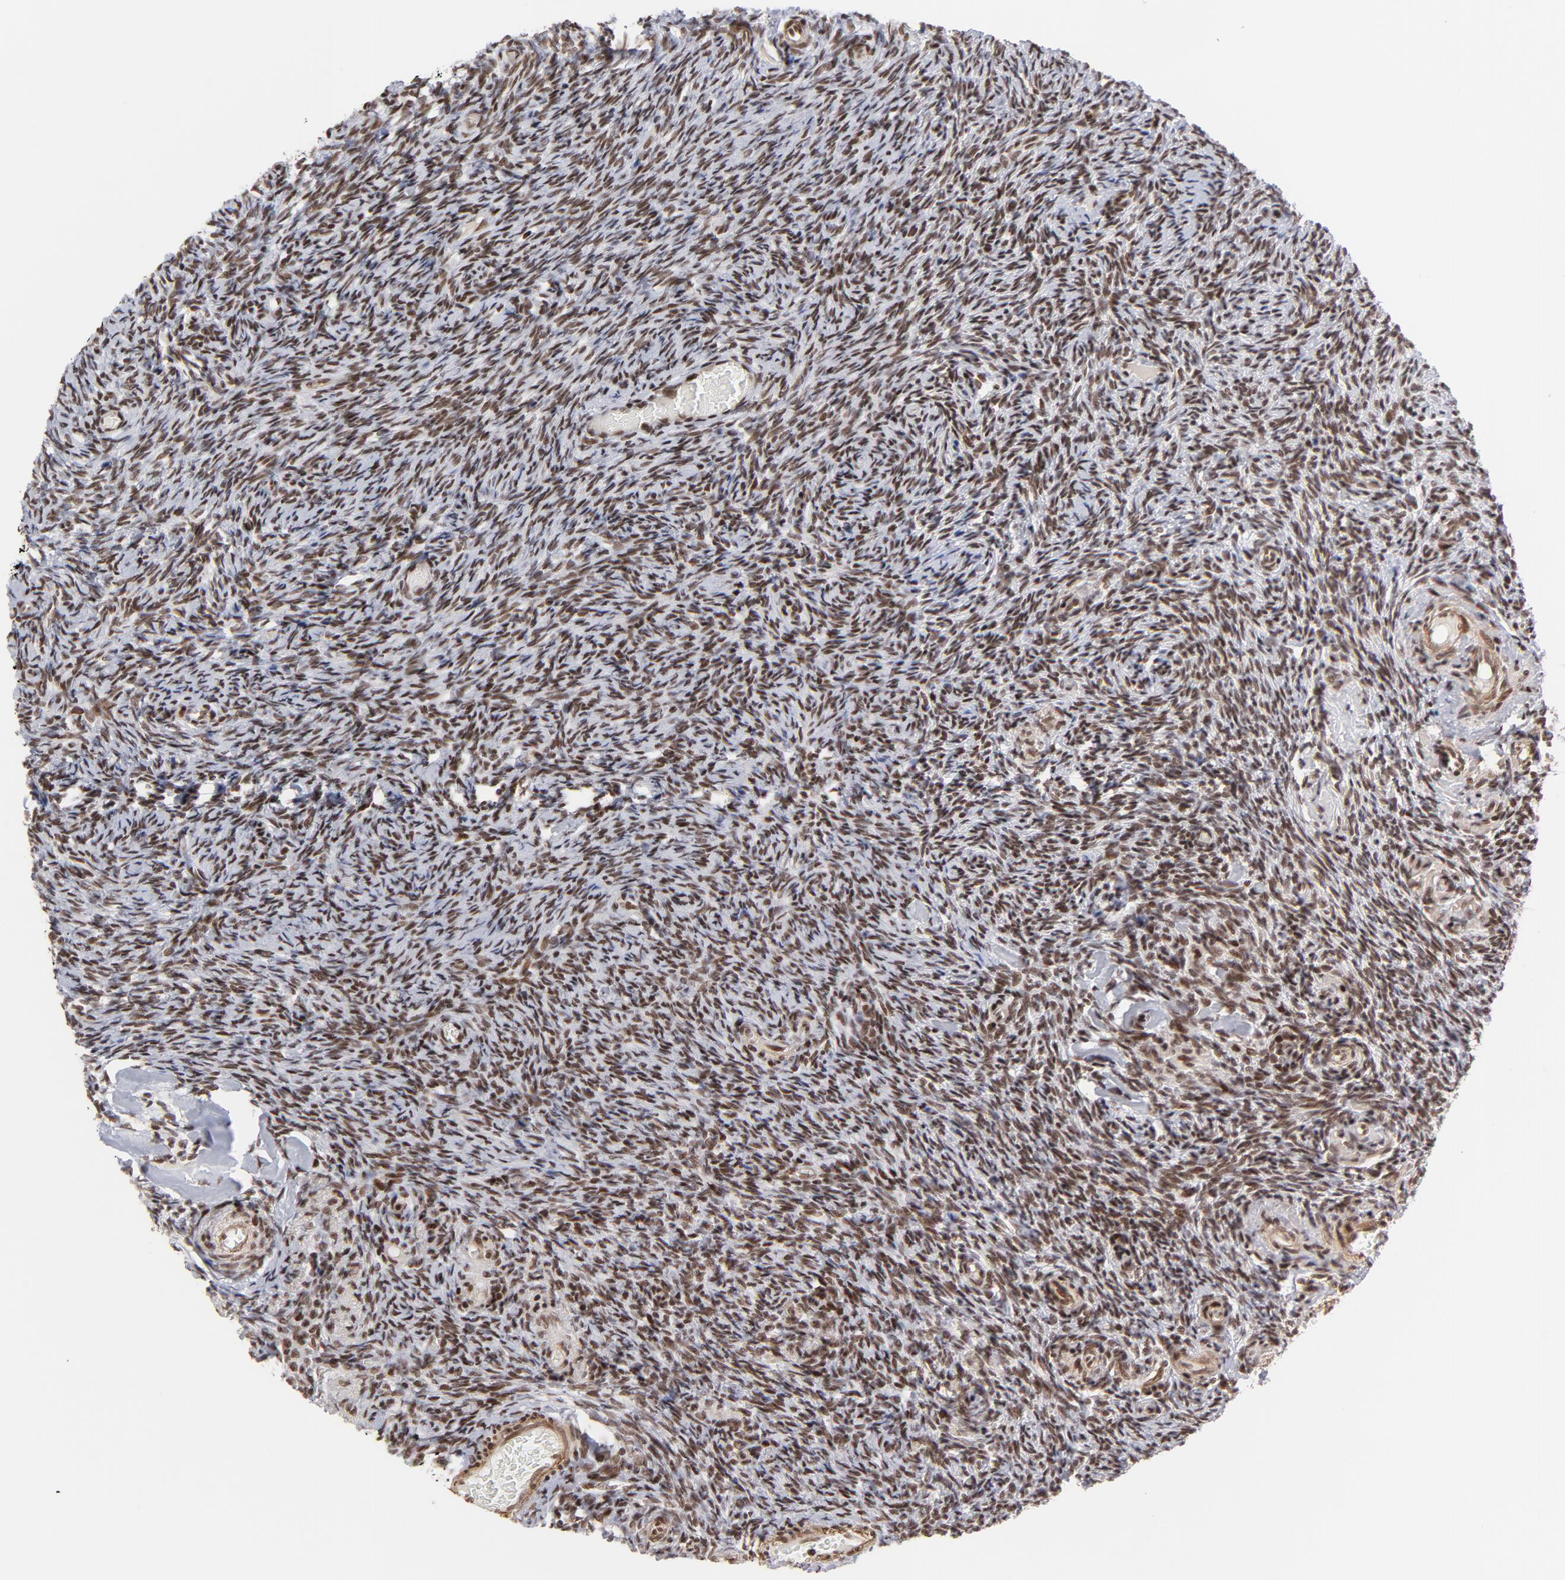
{"staining": {"intensity": "strong", "quantity": ">75%", "location": "nuclear"}, "tissue": "ovary", "cell_type": "Ovarian stroma cells", "image_type": "normal", "snomed": [{"axis": "morphology", "description": "Normal tissue, NOS"}, {"axis": "topography", "description": "Ovary"}], "caption": "DAB (3,3'-diaminobenzidine) immunohistochemical staining of benign human ovary demonstrates strong nuclear protein expression in approximately >75% of ovarian stroma cells. The staining was performed using DAB (3,3'-diaminobenzidine) to visualize the protein expression in brown, while the nuclei were stained in blue with hematoxylin (Magnification: 20x).", "gene": "CTCF", "patient": {"sex": "female", "age": 60}}